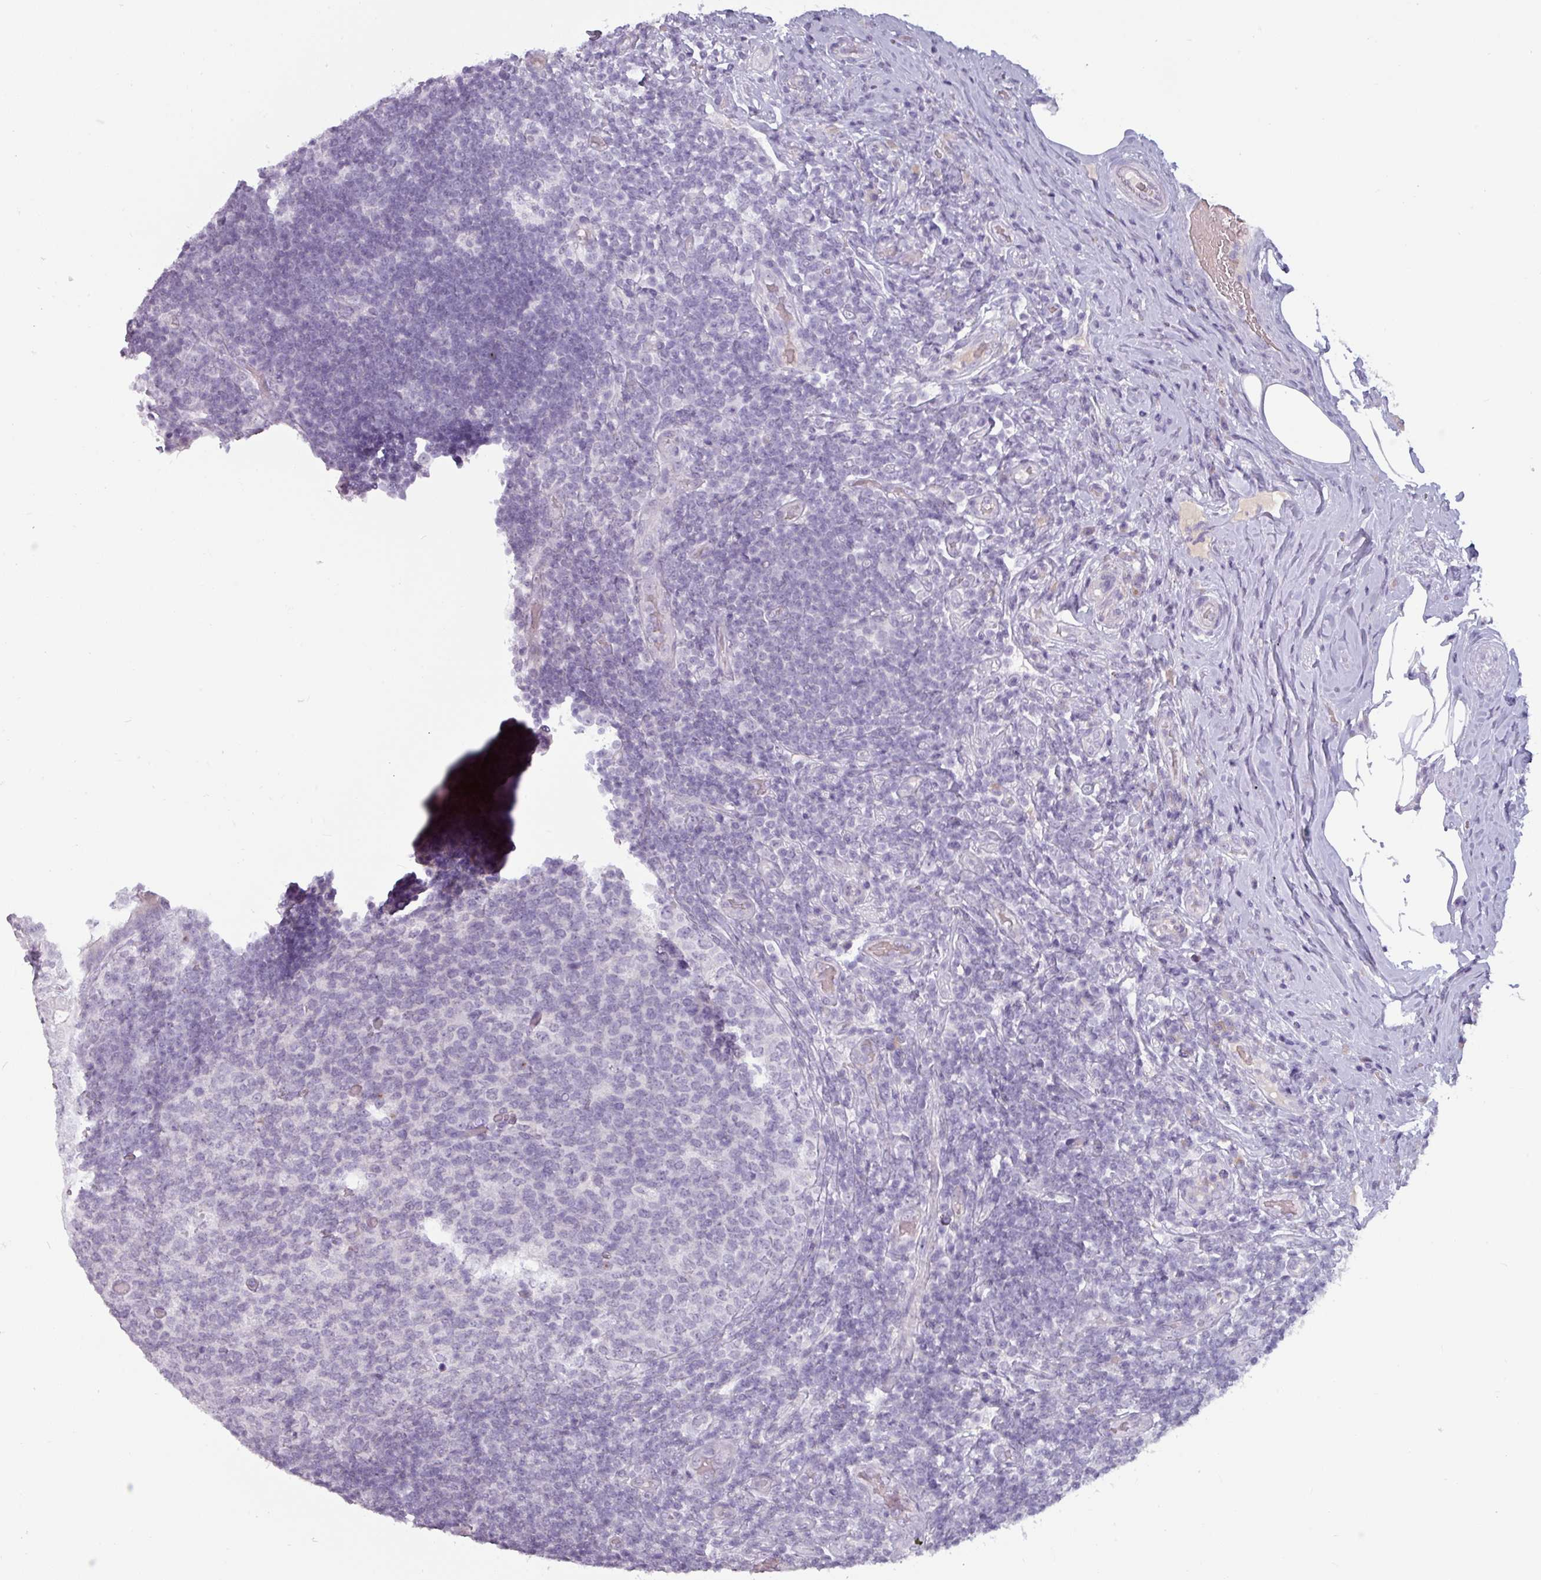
{"staining": {"intensity": "negative", "quantity": "none", "location": "none"}, "tissue": "appendix", "cell_type": "Glandular cells", "image_type": "normal", "snomed": [{"axis": "morphology", "description": "Normal tissue, NOS"}, {"axis": "topography", "description": "Appendix"}], "caption": "This is an IHC micrograph of unremarkable human appendix. There is no expression in glandular cells.", "gene": "SLC26A9", "patient": {"sex": "female", "age": 43}}